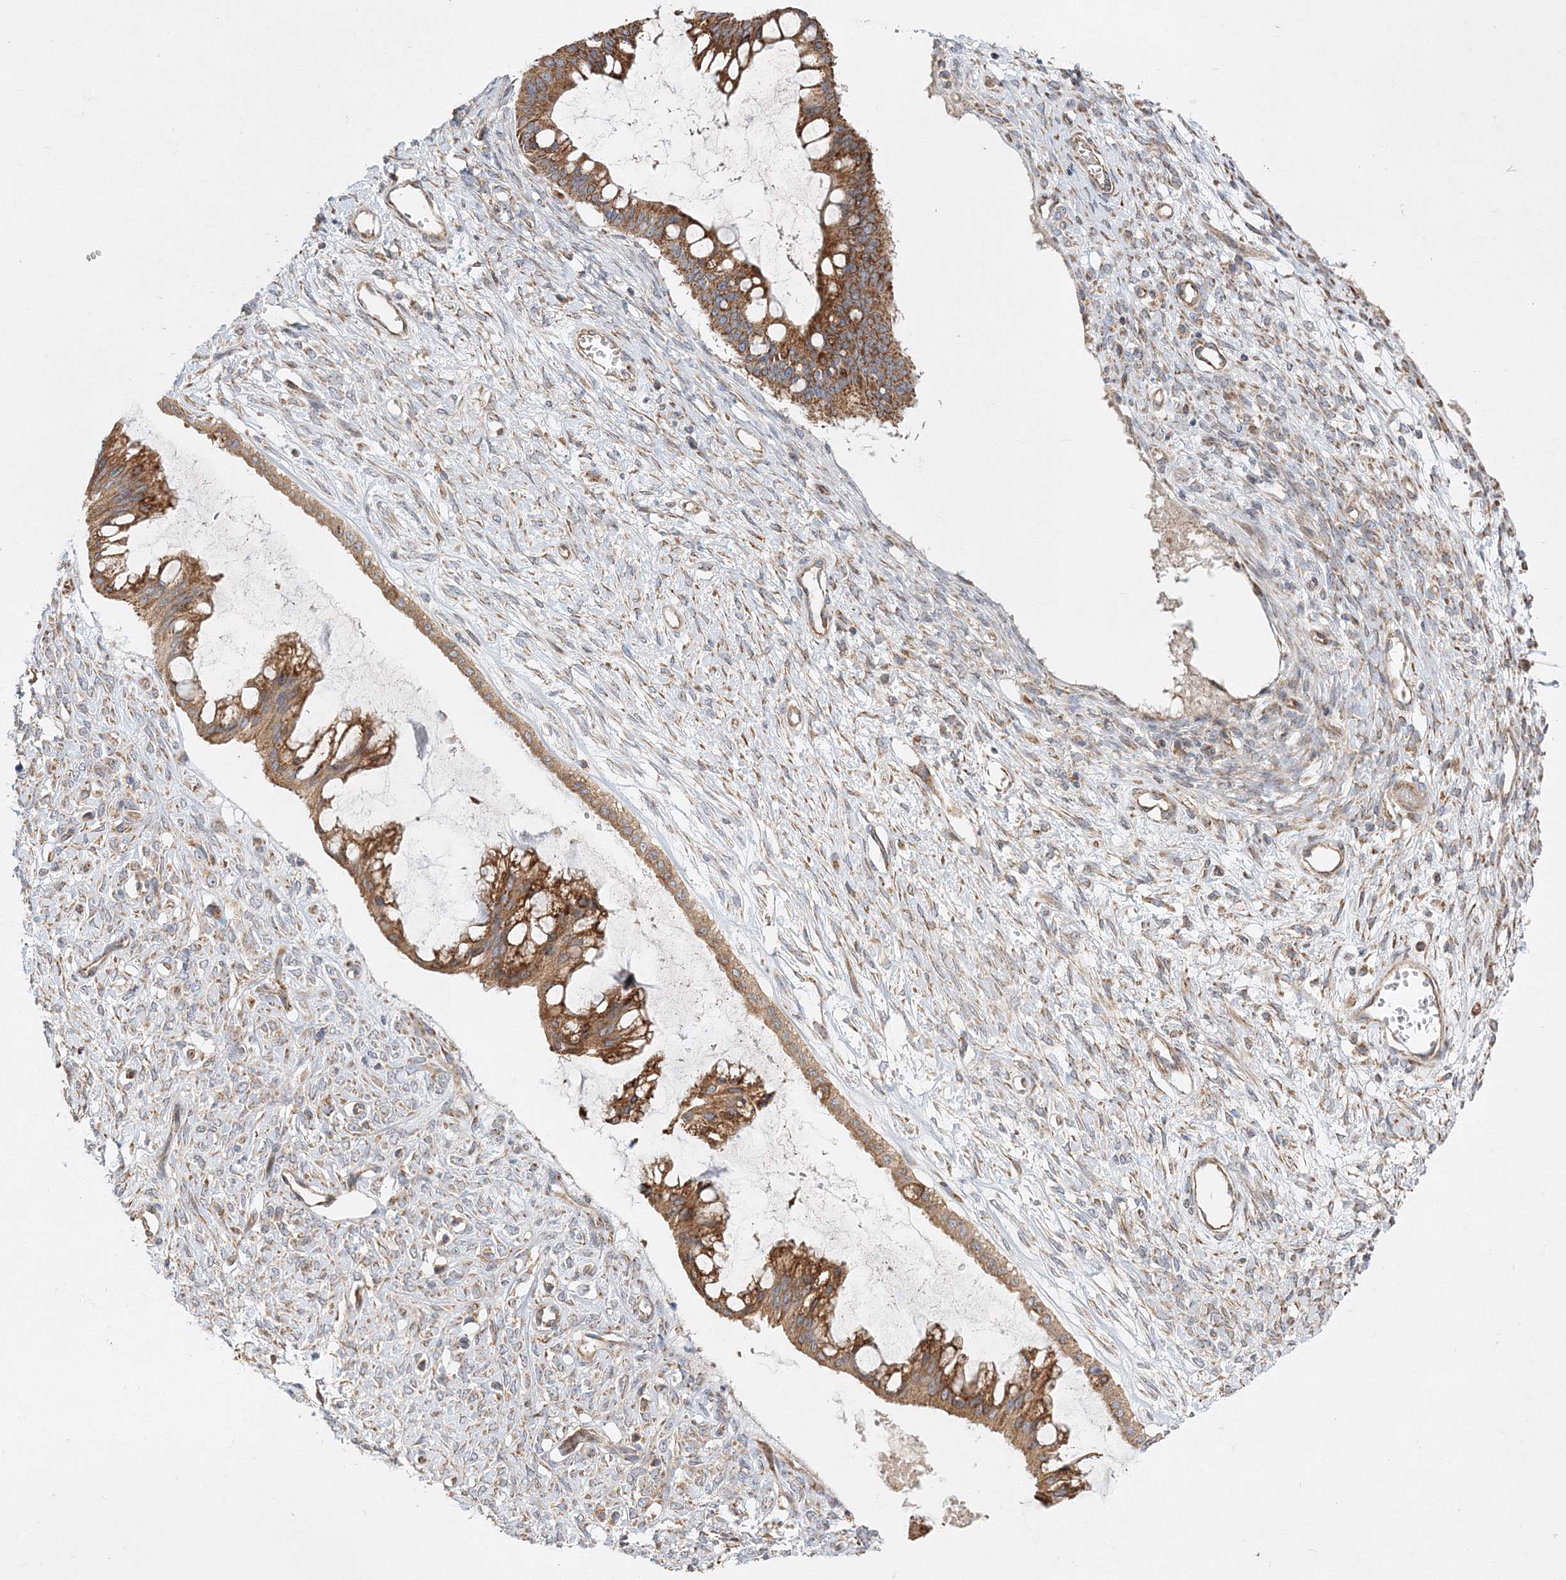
{"staining": {"intensity": "strong", "quantity": "25%-75%", "location": "cytoplasmic/membranous"}, "tissue": "ovarian cancer", "cell_type": "Tumor cells", "image_type": "cancer", "snomed": [{"axis": "morphology", "description": "Cystadenocarcinoma, mucinous, NOS"}, {"axis": "topography", "description": "Ovary"}], "caption": "Mucinous cystadenocarcinoma (ovarian) stained for a protein (brown) exhibits strong cytoplasmic/membranous positive staining in about 25%-75% of tumor cells.", "gene": "ZFYVE16", "patient": {"sex": "female", "age": 73}}